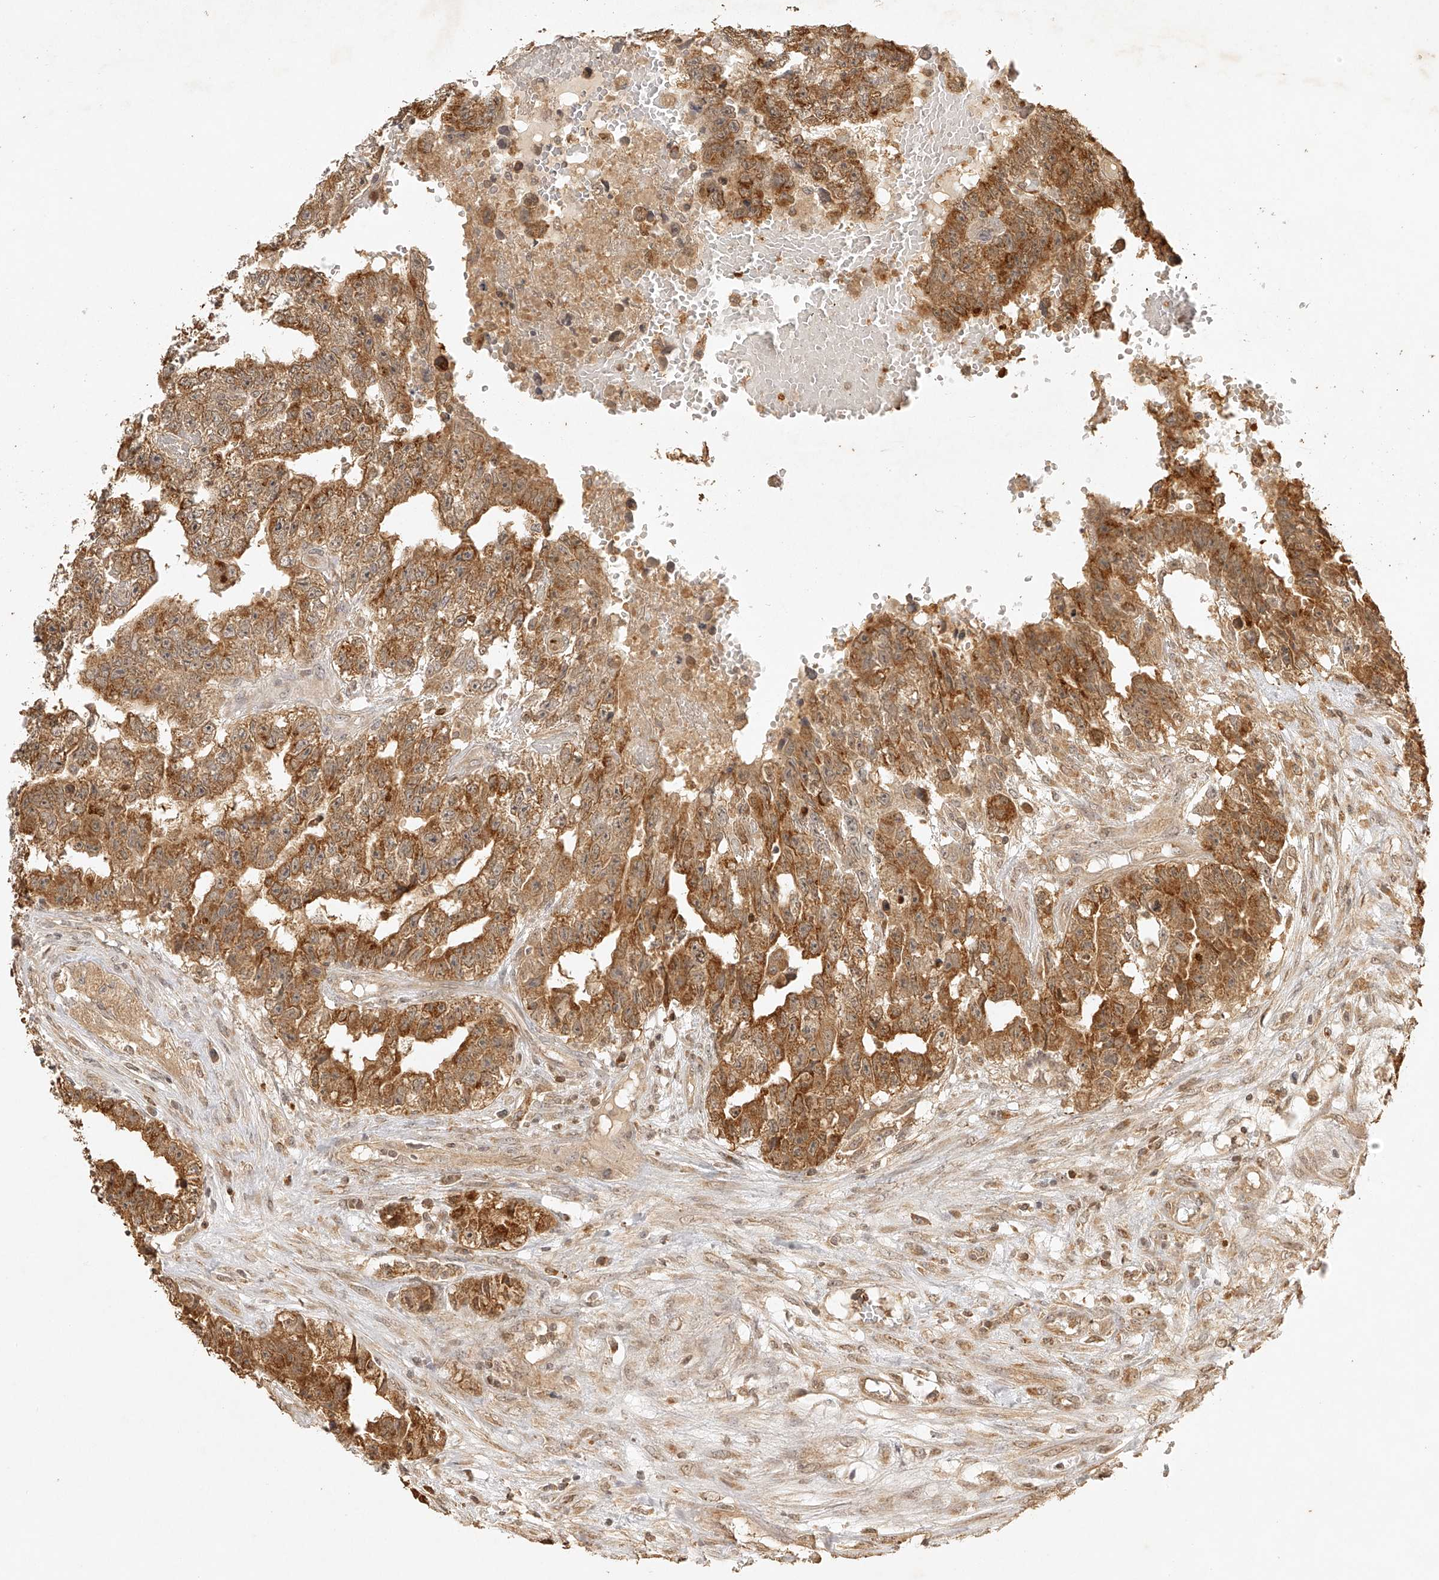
{"staining": {"intensity": "moderate", "quantity": ">75%", "location": "cytoplasmic/membranous"}, "tissue": "testis cancer", "cell_type": "Tumor cells", "image_type": "cancer", "snomed": [{"axis": "morphology", "description": "Carcinoma, Embryonal, NOS"}, {"axis": "topography", "description": "Testis"}], "caption": "IHC of testis cancer (embryonal carcinoma) exhibits medium levels of moderate cytoplasmic/membranous expression in about >75% of tumor cells.", "gene": "BCL2L11", "patient": {"sex": "male", "age": 25}}